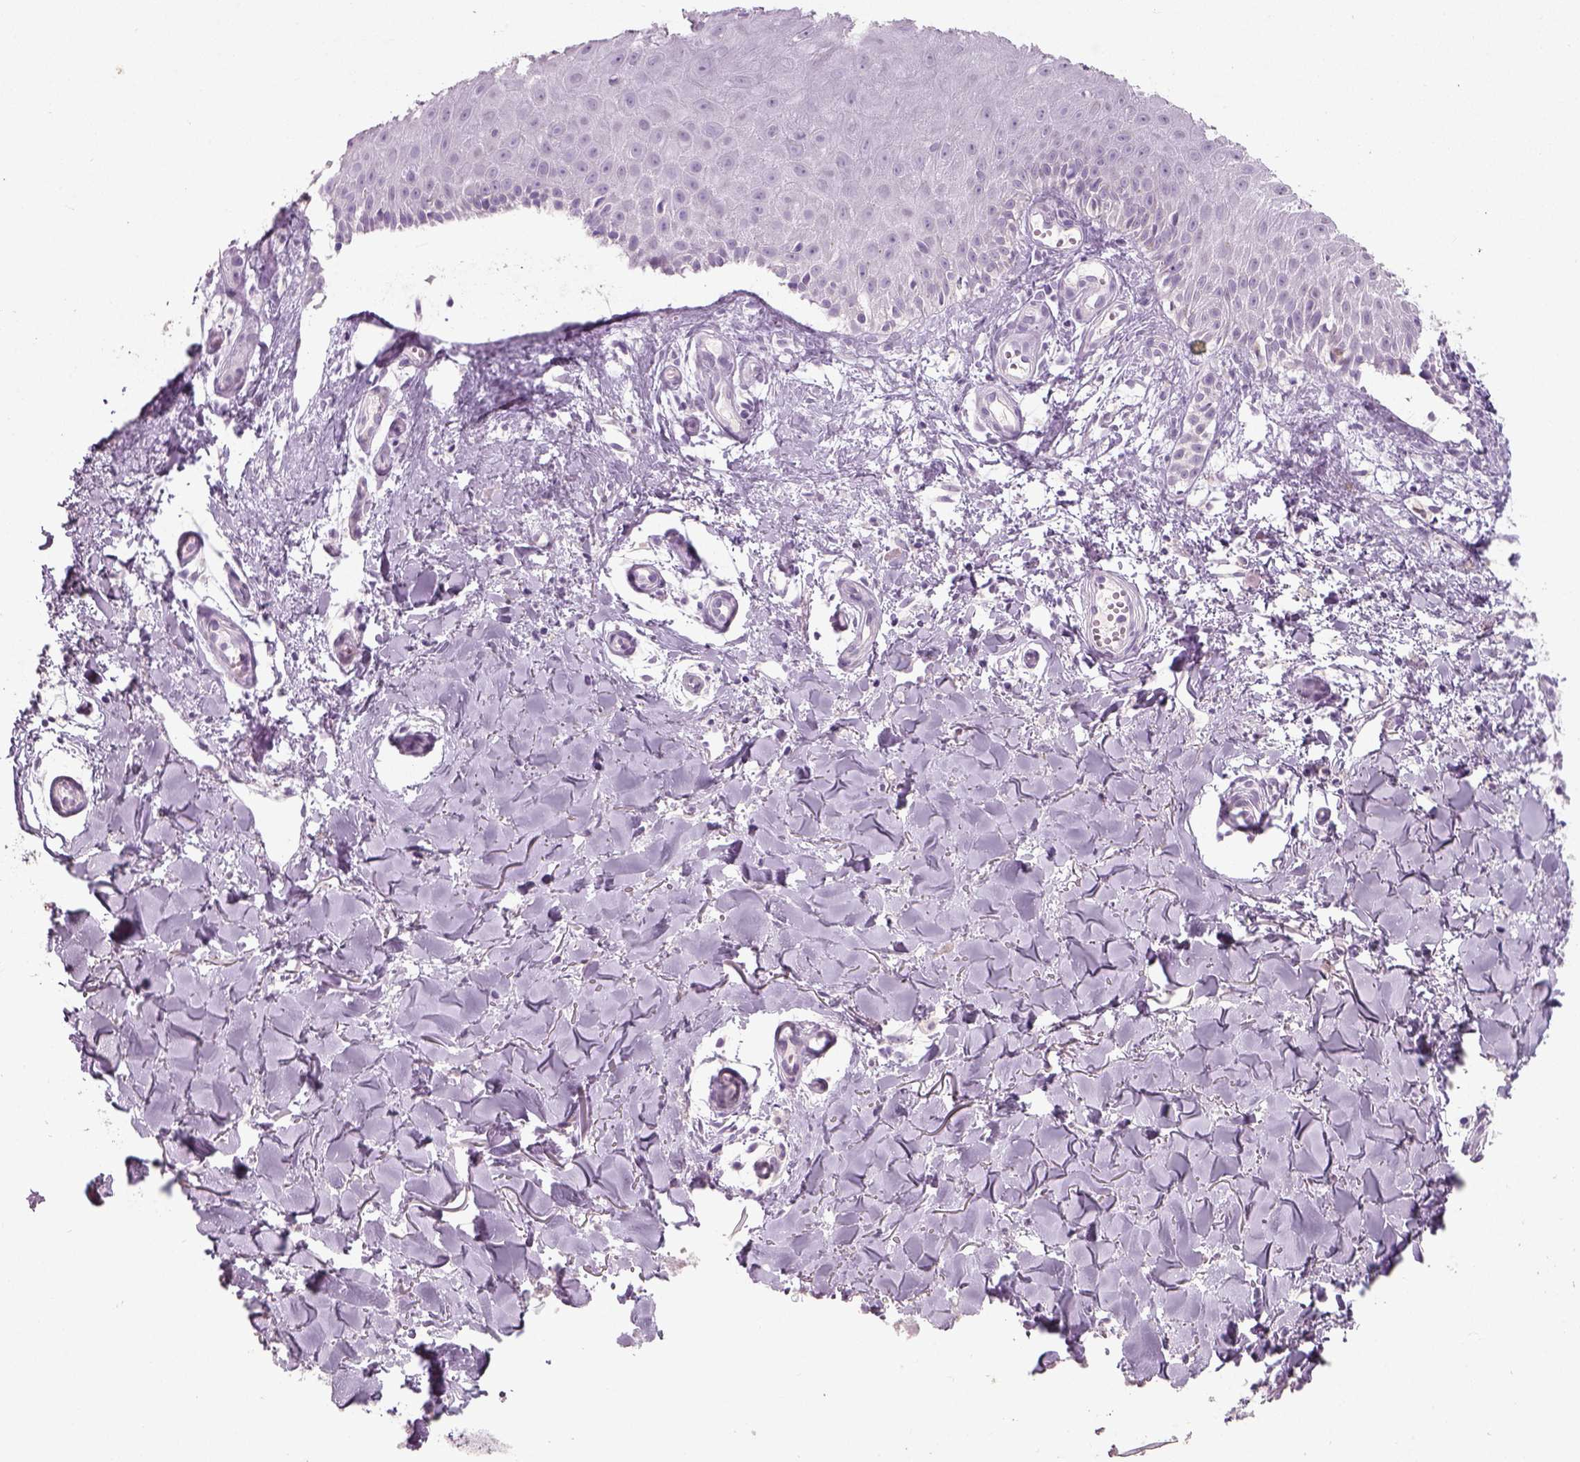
{"staining": {"intensity": "negative", "quantity": "none", "location": "none"}, "tissue": "melanoma", "cell_type": "Tumor cells", "image_type": "cancer", "snomed": [{"axis": "morphology", "description": "Malignant melanoma, NOS"}, {"axis": "topography", "description": "Skin"}], "caption": "Image shows no significant protein staining in tumor cells of malignant melanoma.", "gene": "SLC6A2", "patient": {"sex": "female", "age": 53}}